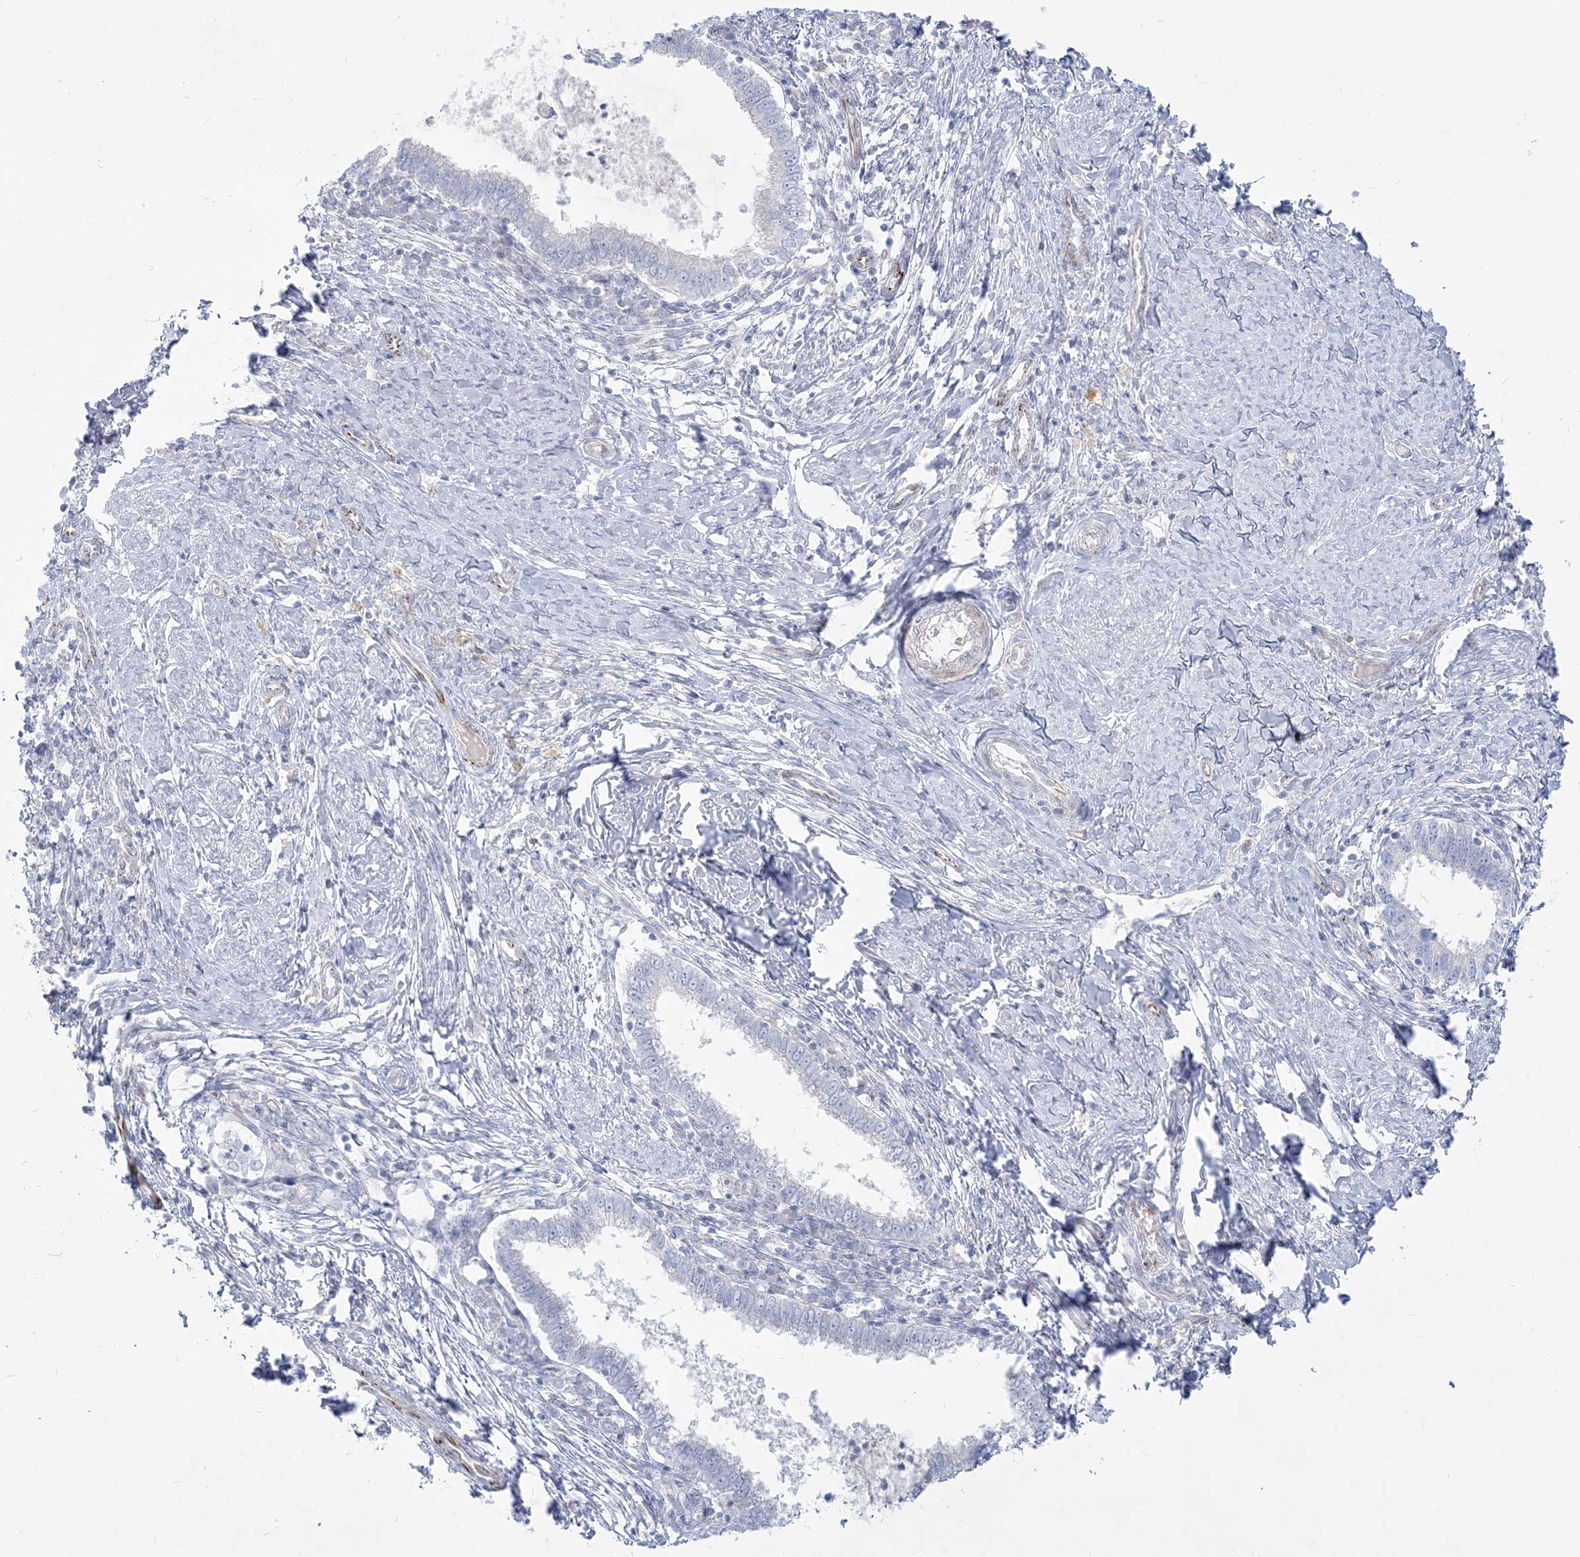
{"staining": {"intensity": "negative", "quantity": "none", "location": "none"}, "tissue": "cervical cancer", "cell_type": "Tumor cells", "image_type": "cancer", "snomed": [{"axis": "morphology", "description": "Adenocarcinoma, NOS"}, {"axis": "topography", "description": "Cervix"}], "caption": "The photomicrograph shows no staining of tumor cells in cervical cancer.", "gene": "GPAT2", "patient": {"sex": "female", "age": 36}}